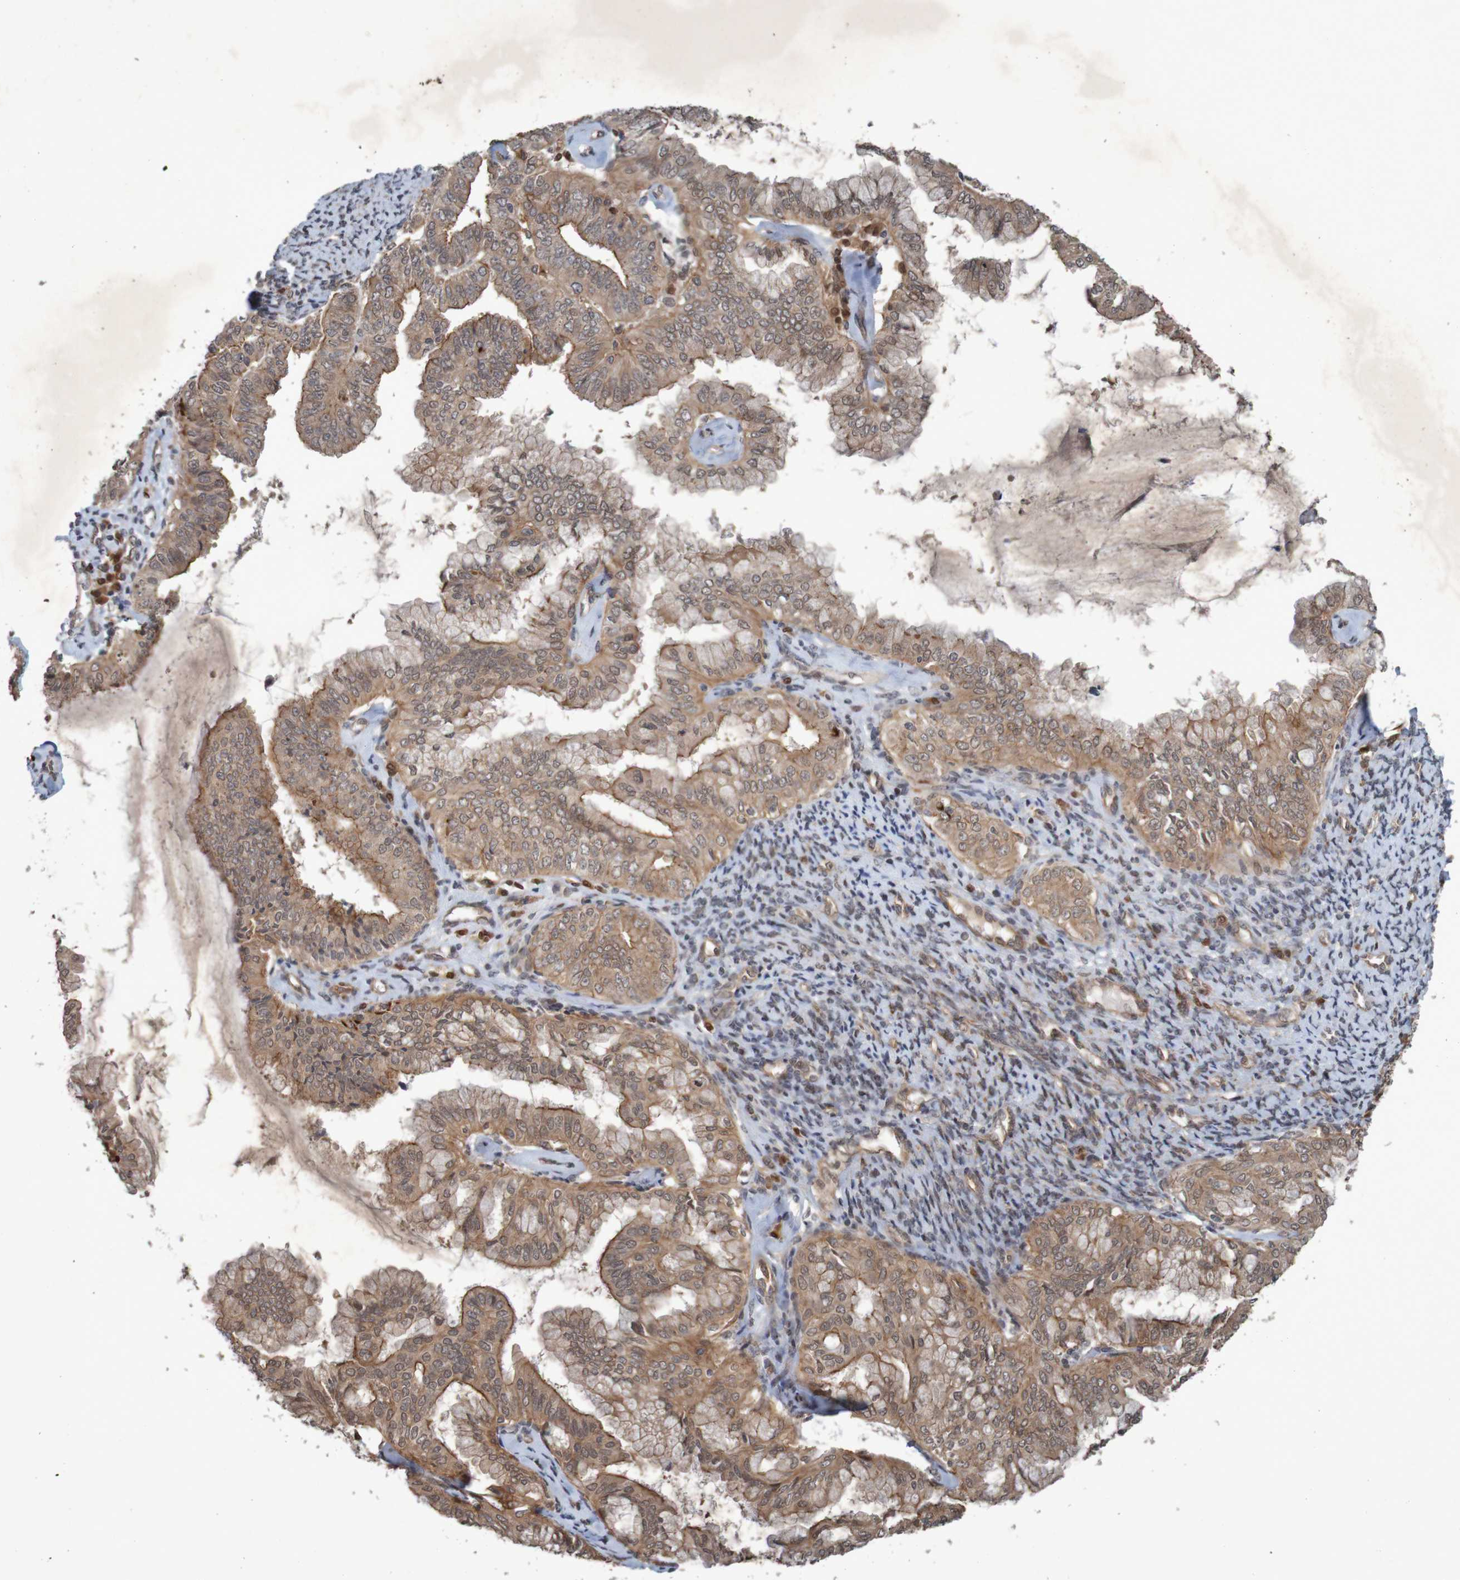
{"staining": {"intensity": "moderate", "quantity": ">75%", "location": "cytoplasmic/membranous"}, "tissue": "endometrial cancer", "cell_type": "Tumor cells", "image_type": "cancer", "snomed": [{"axis": "morphology", "description": "Adenocarcinoma, NOS"}, {"axis": "topography", "description": "Endometrium"}], "caption": "Protein expression analysis of human endometrial cancer (adenocarcinoma) reveals moderate cytoplasmic/membranous staining in approximately >75% of tumor cells.", "gene": "ARHGEF11", "patient": {"sex": "female", "age": 63}}